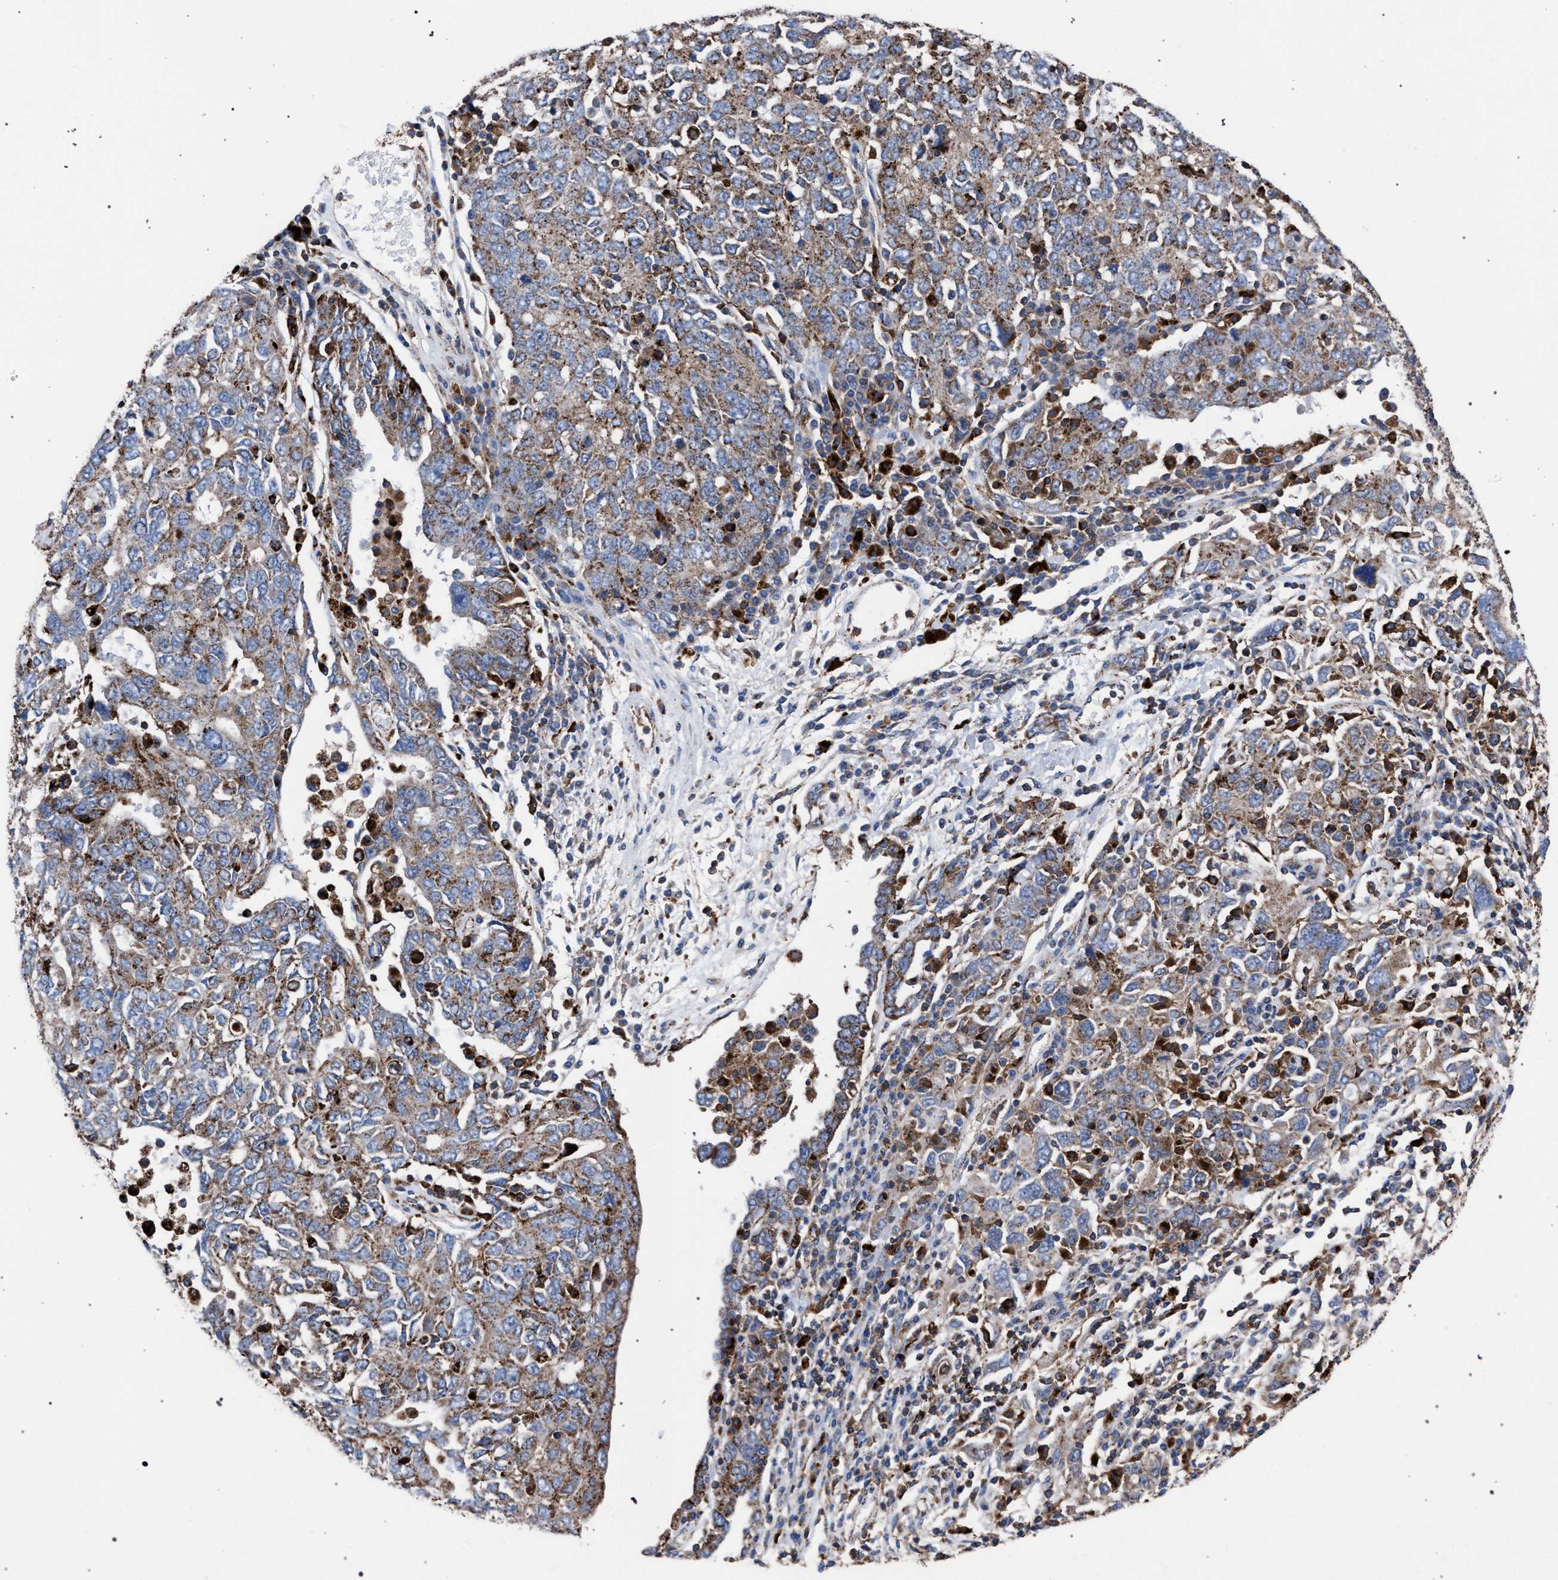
{"staining": {"intensity": "moderate", "quantity": ">75%", "location": "cytoplasmic/membranous"}, "tissue": "ovarian cancer", "cell_type": "Tumor cells", "image_type": "cancer", "snomed": [{"axis": "morphology", "description": "Carcinoma, endometroid"}, {"axis": "topography", "description": "Ovary"}], "caption": "A high-resolution image shows immunohistochemistry staining of endometroid carcinoma (ovarian), which demonstrates moderate cytoplasmic/membranous expression in approximately >75% of tumor cells.", "gene": "PPT1", "patient": {"sex": "female", "age": 62}}